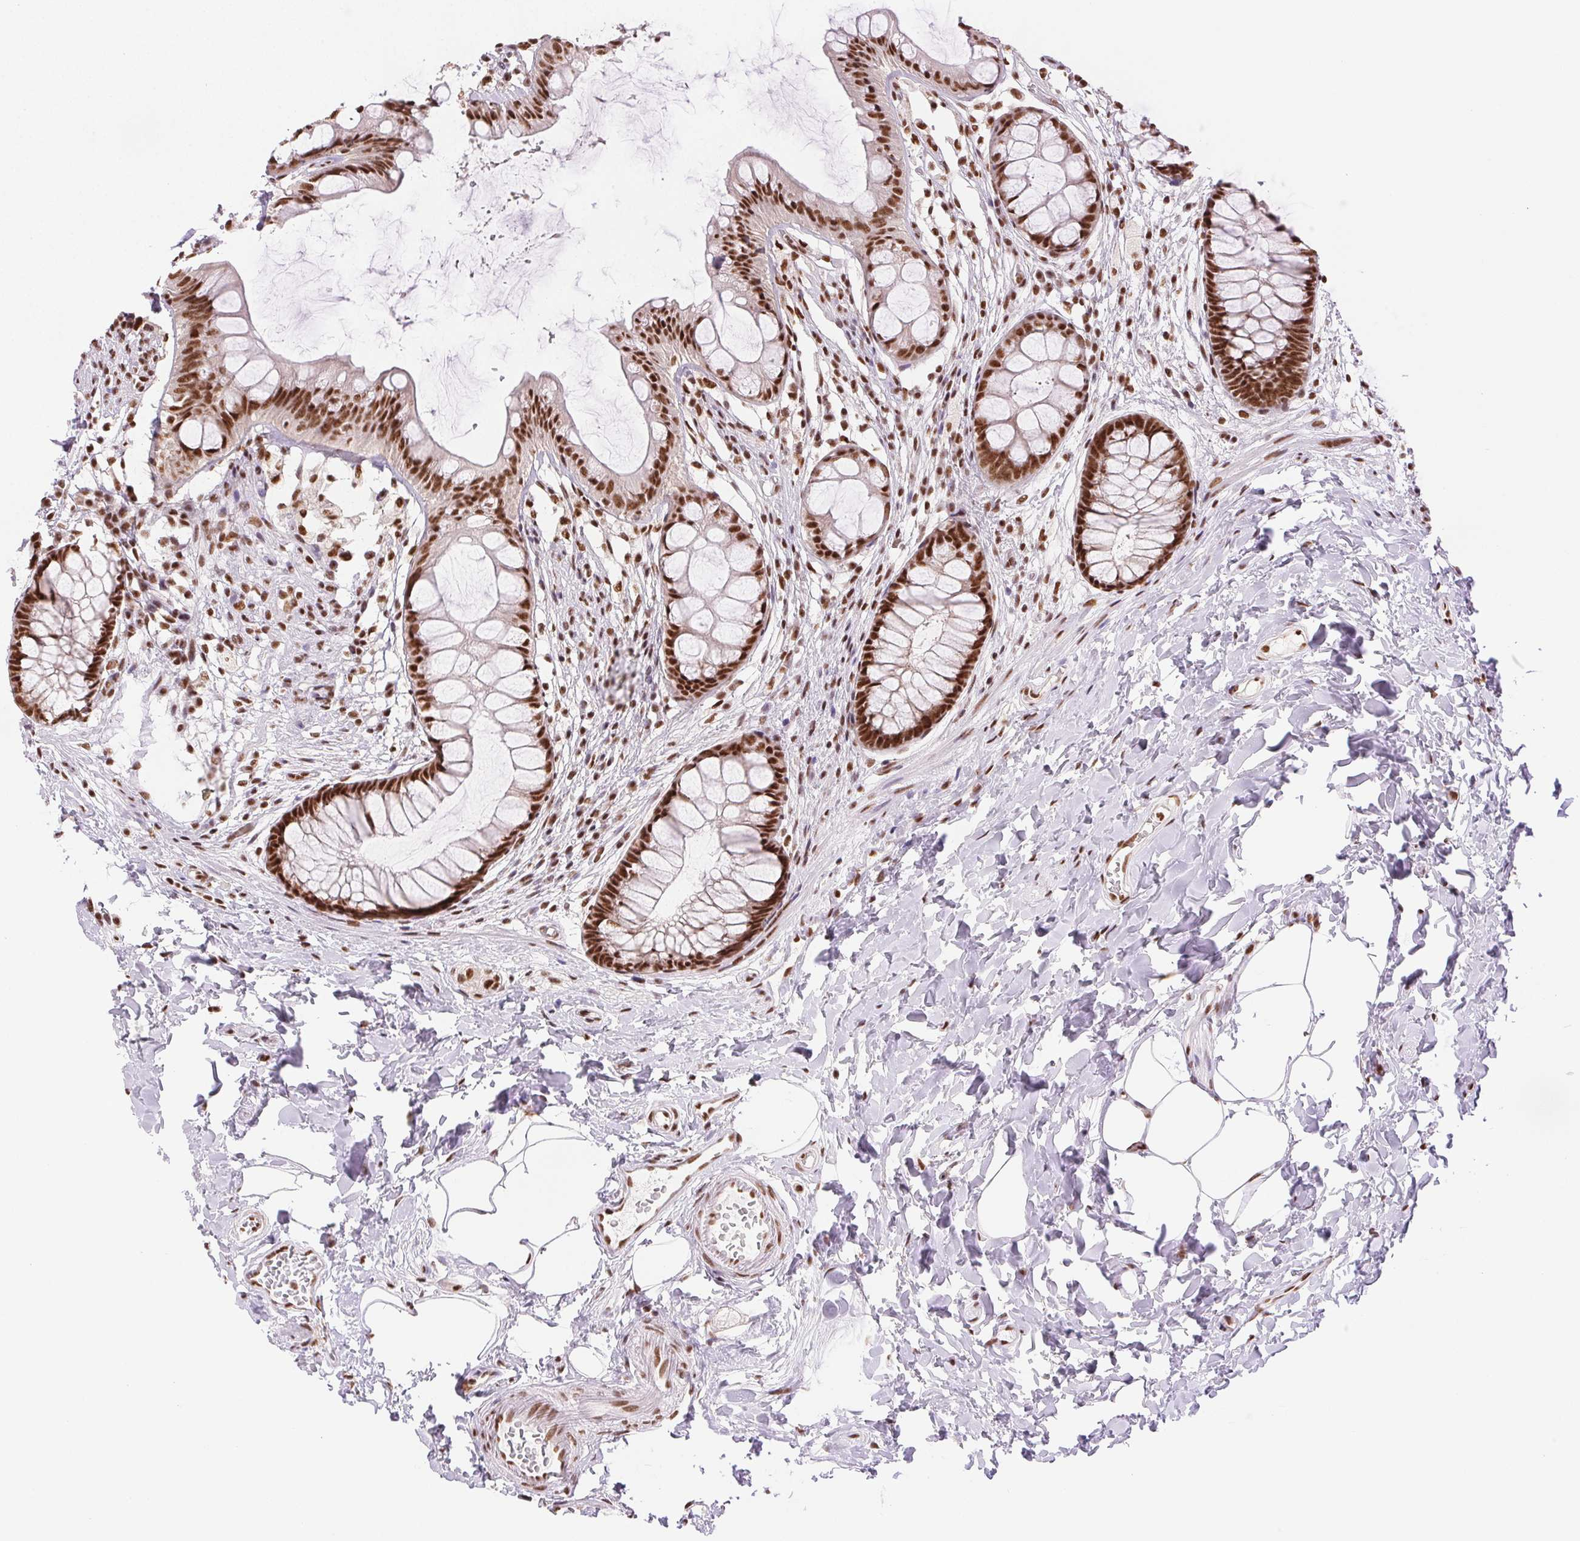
{"staining": {"intensity": "strong", "quantity": ">75%", "location": "nuclear"}, "tissue": "rectum", "cell_type": "Glandular cells", "image_type": "normal", "snomed": [{"axis": "morphology", "description": "Normal tissue, NOS"}, {"axis": "topography", "description": "Rectum"}], "caption": "Immunohistochemistry of unremarkable human rectum displays high levels of strong nuclear positivity in approximately >75% of glandular cells.", "gene": "IK", "patient": {"sex": "female", "age": 62}}